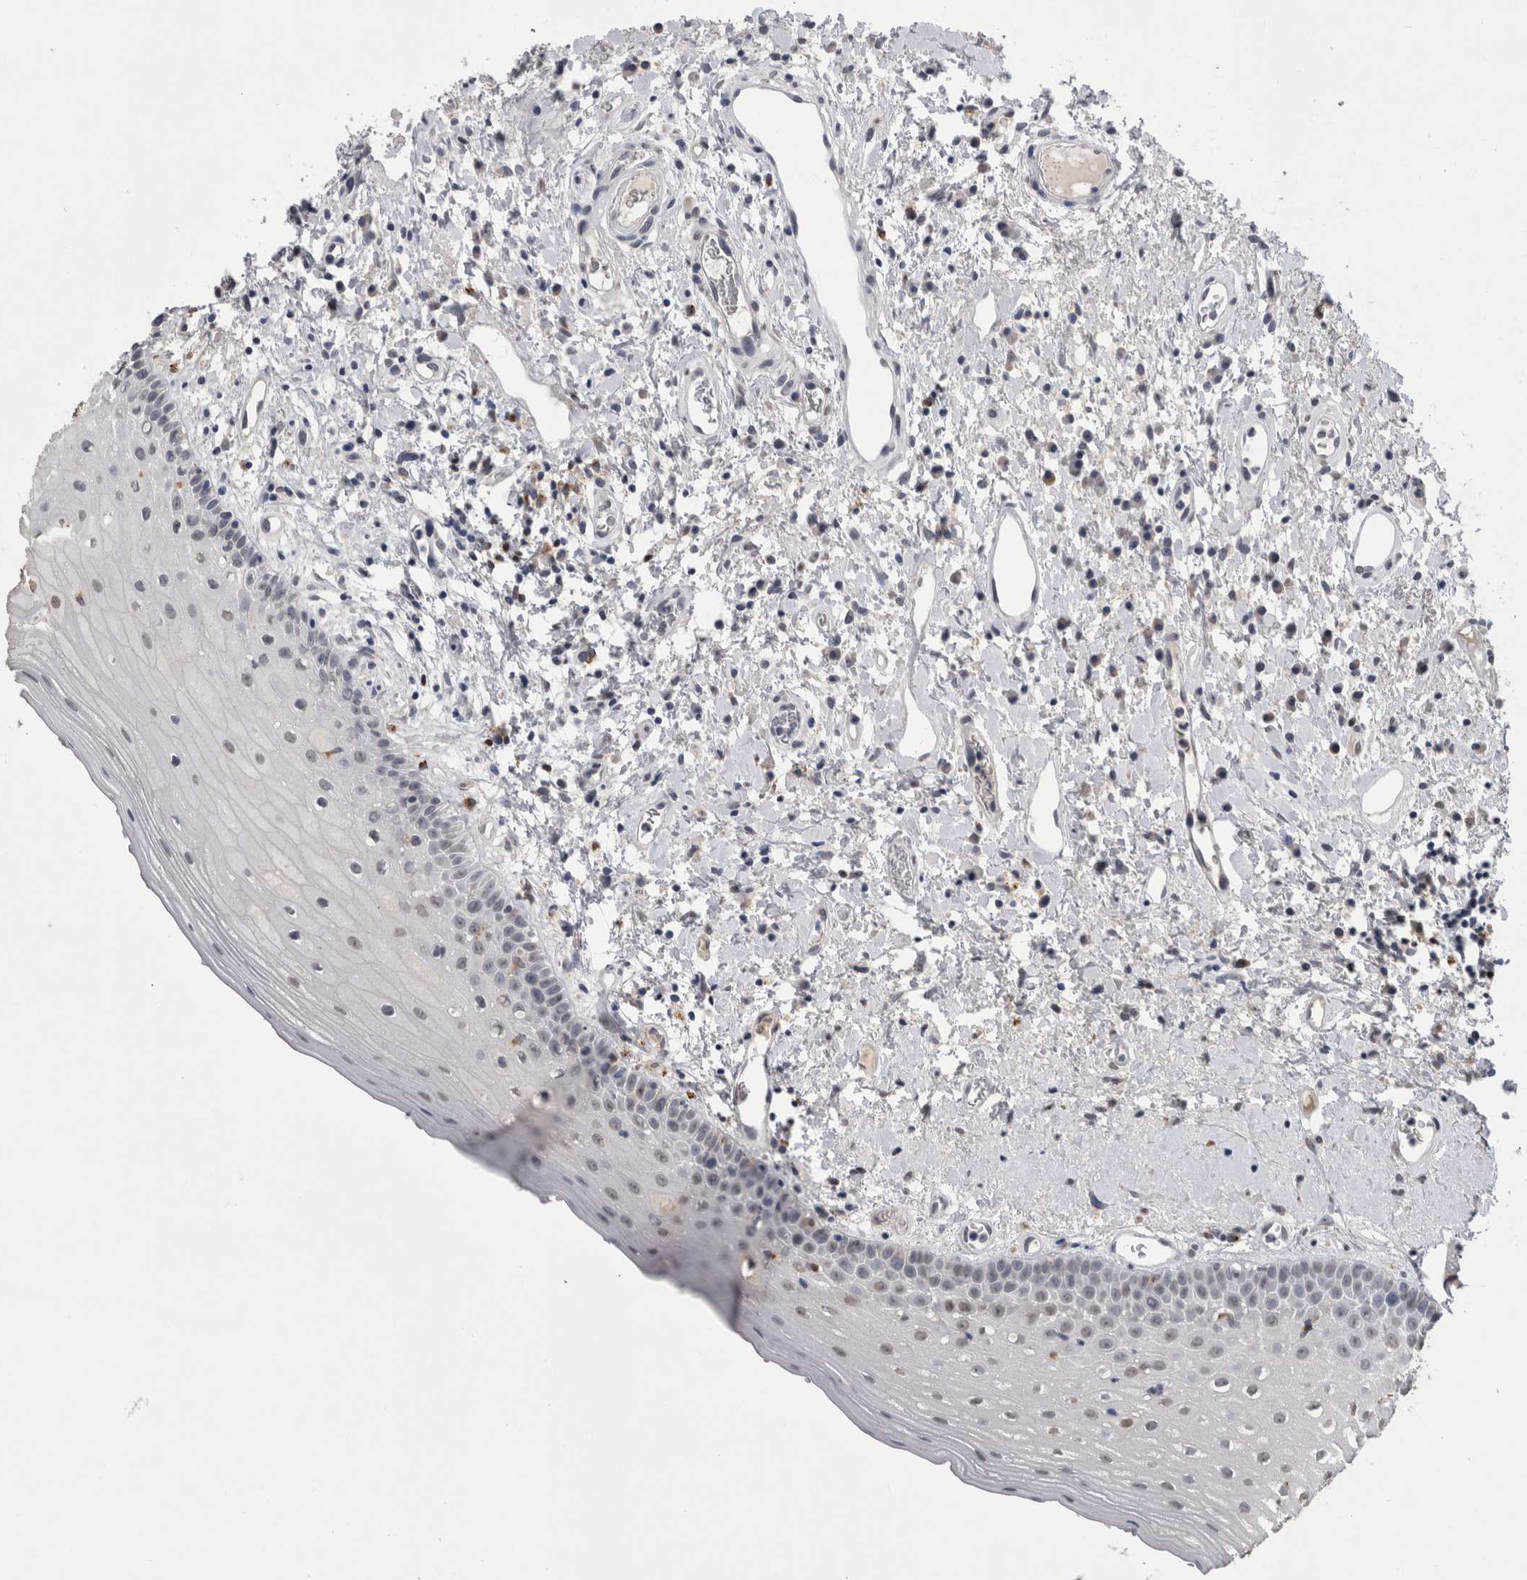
{"staining": {"intensity": "weak", "quantity": "<25%", "location": "nuclear"}, "tissue": "oral mucosa", "cell_type": "Squamous epithelial cells", "image_type": "normal", "snomed": [{"axis": "morphology", "description": "Normal tissue, NOS"}, {"axis": "topography", "description": "Oral tissue"}], "caption": "Unremarkable oral mucosa was stained to show a protein in brown. There is no significant expression in squamous epithelial cells. Brightfield microscopy of IHC stained with DAB (brown) and hematoxylin (blue), captured at high magnification.", "gene": "PAX5", "patient": {"sex": "female", "age": 76}}